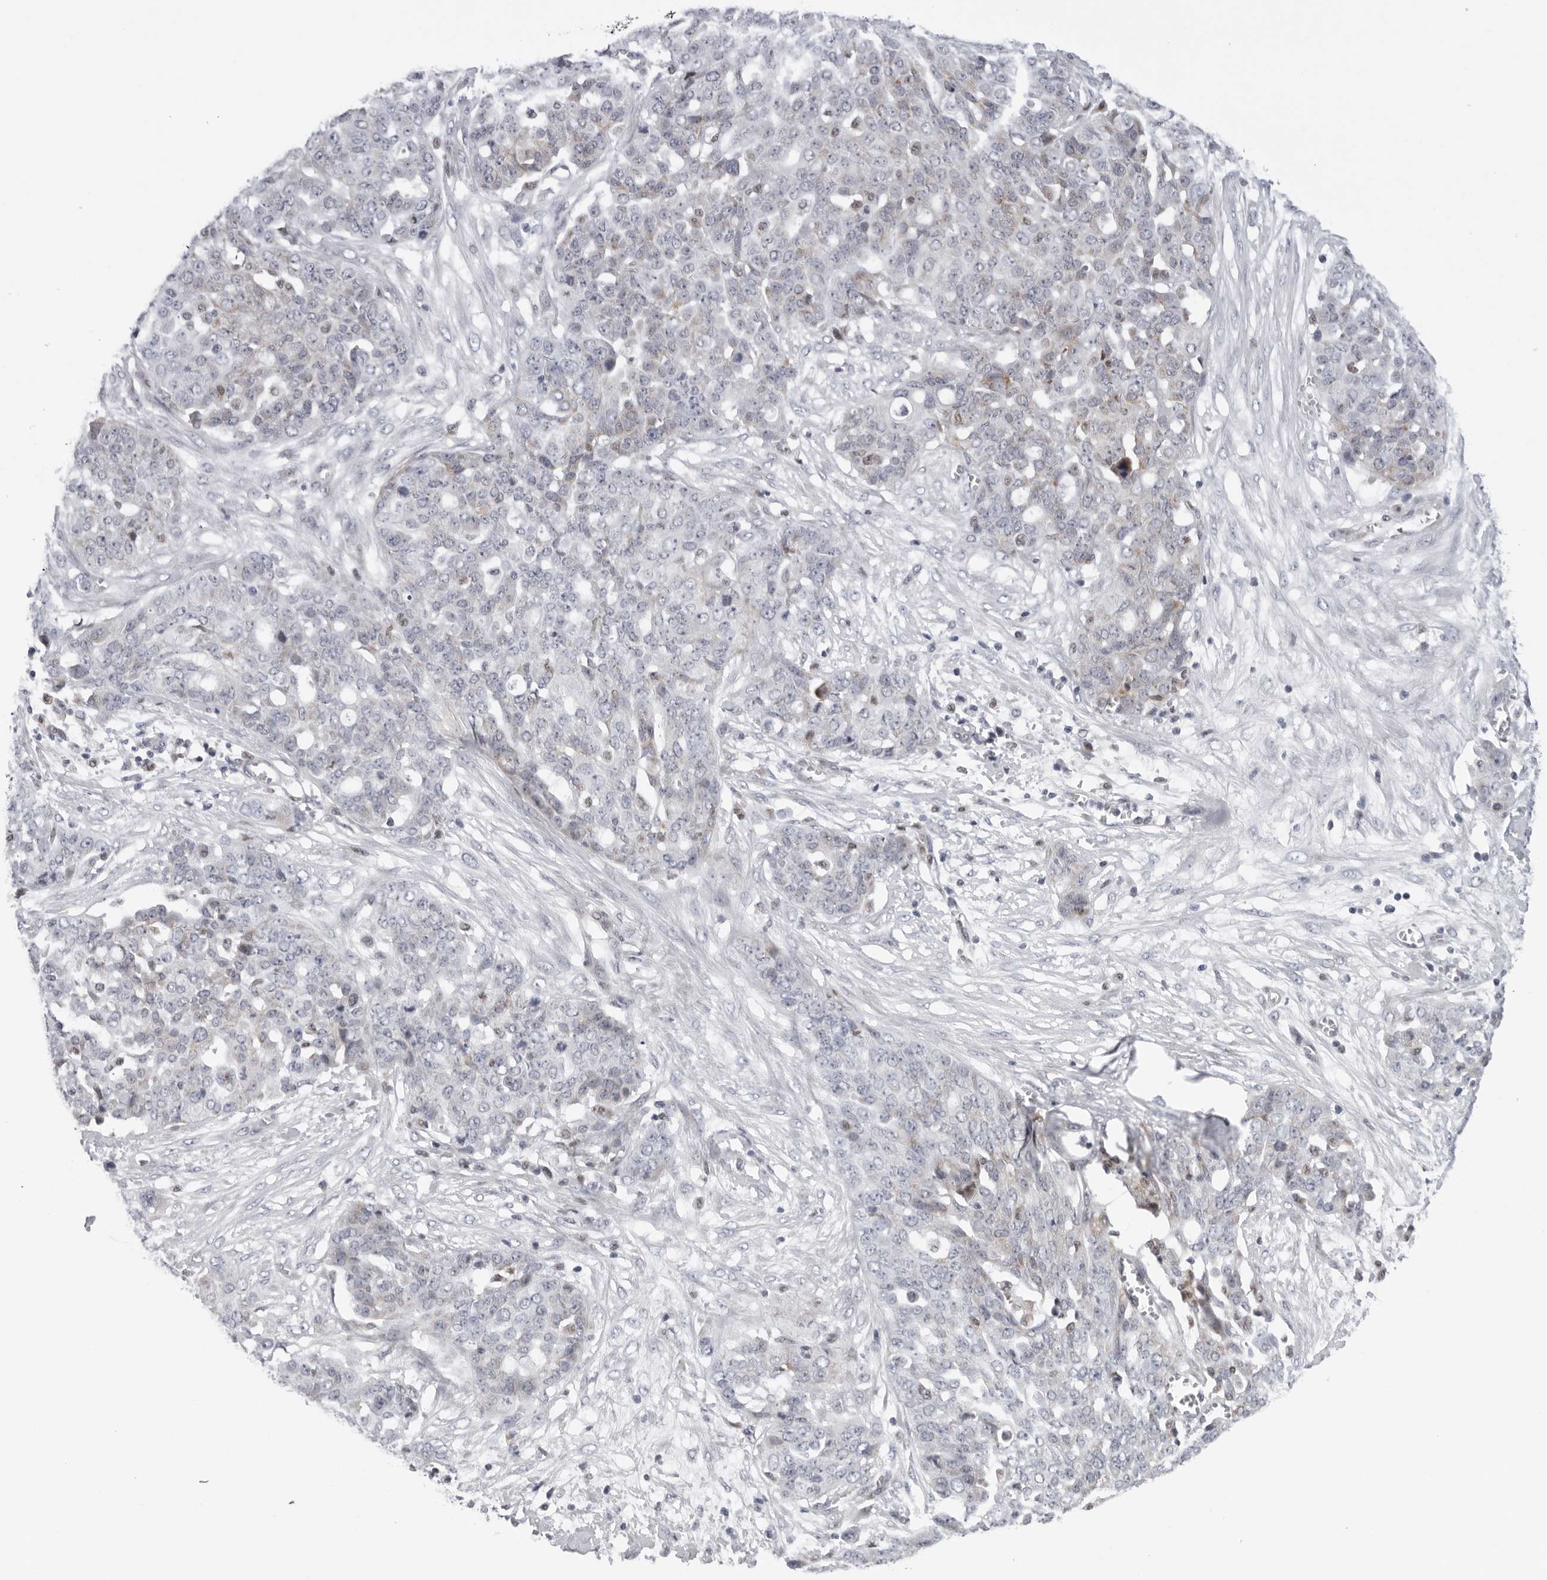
{"staining": {"intensity": "negative", "quantity": "none", "location": "none"}, "tissue": "ovarian cancer", "cell_type": "Tumor cells", "image_type": "cancer", "snomed": [{"axis": "morphology", "description": "Cystadenocarcinoma, serous, NOS"}, {"axis": "topography", "description": "Soft tissue"}, {"axis": "topography", "description": "Ovary"}], "caption": "The immunohistochemistry (IHC) image has no significant positivity in tumor cells of ovarian serous cystadenocarcinoma tissue.", "gene": "CPT2", "patient": {"sex": "female", "age": 57}}